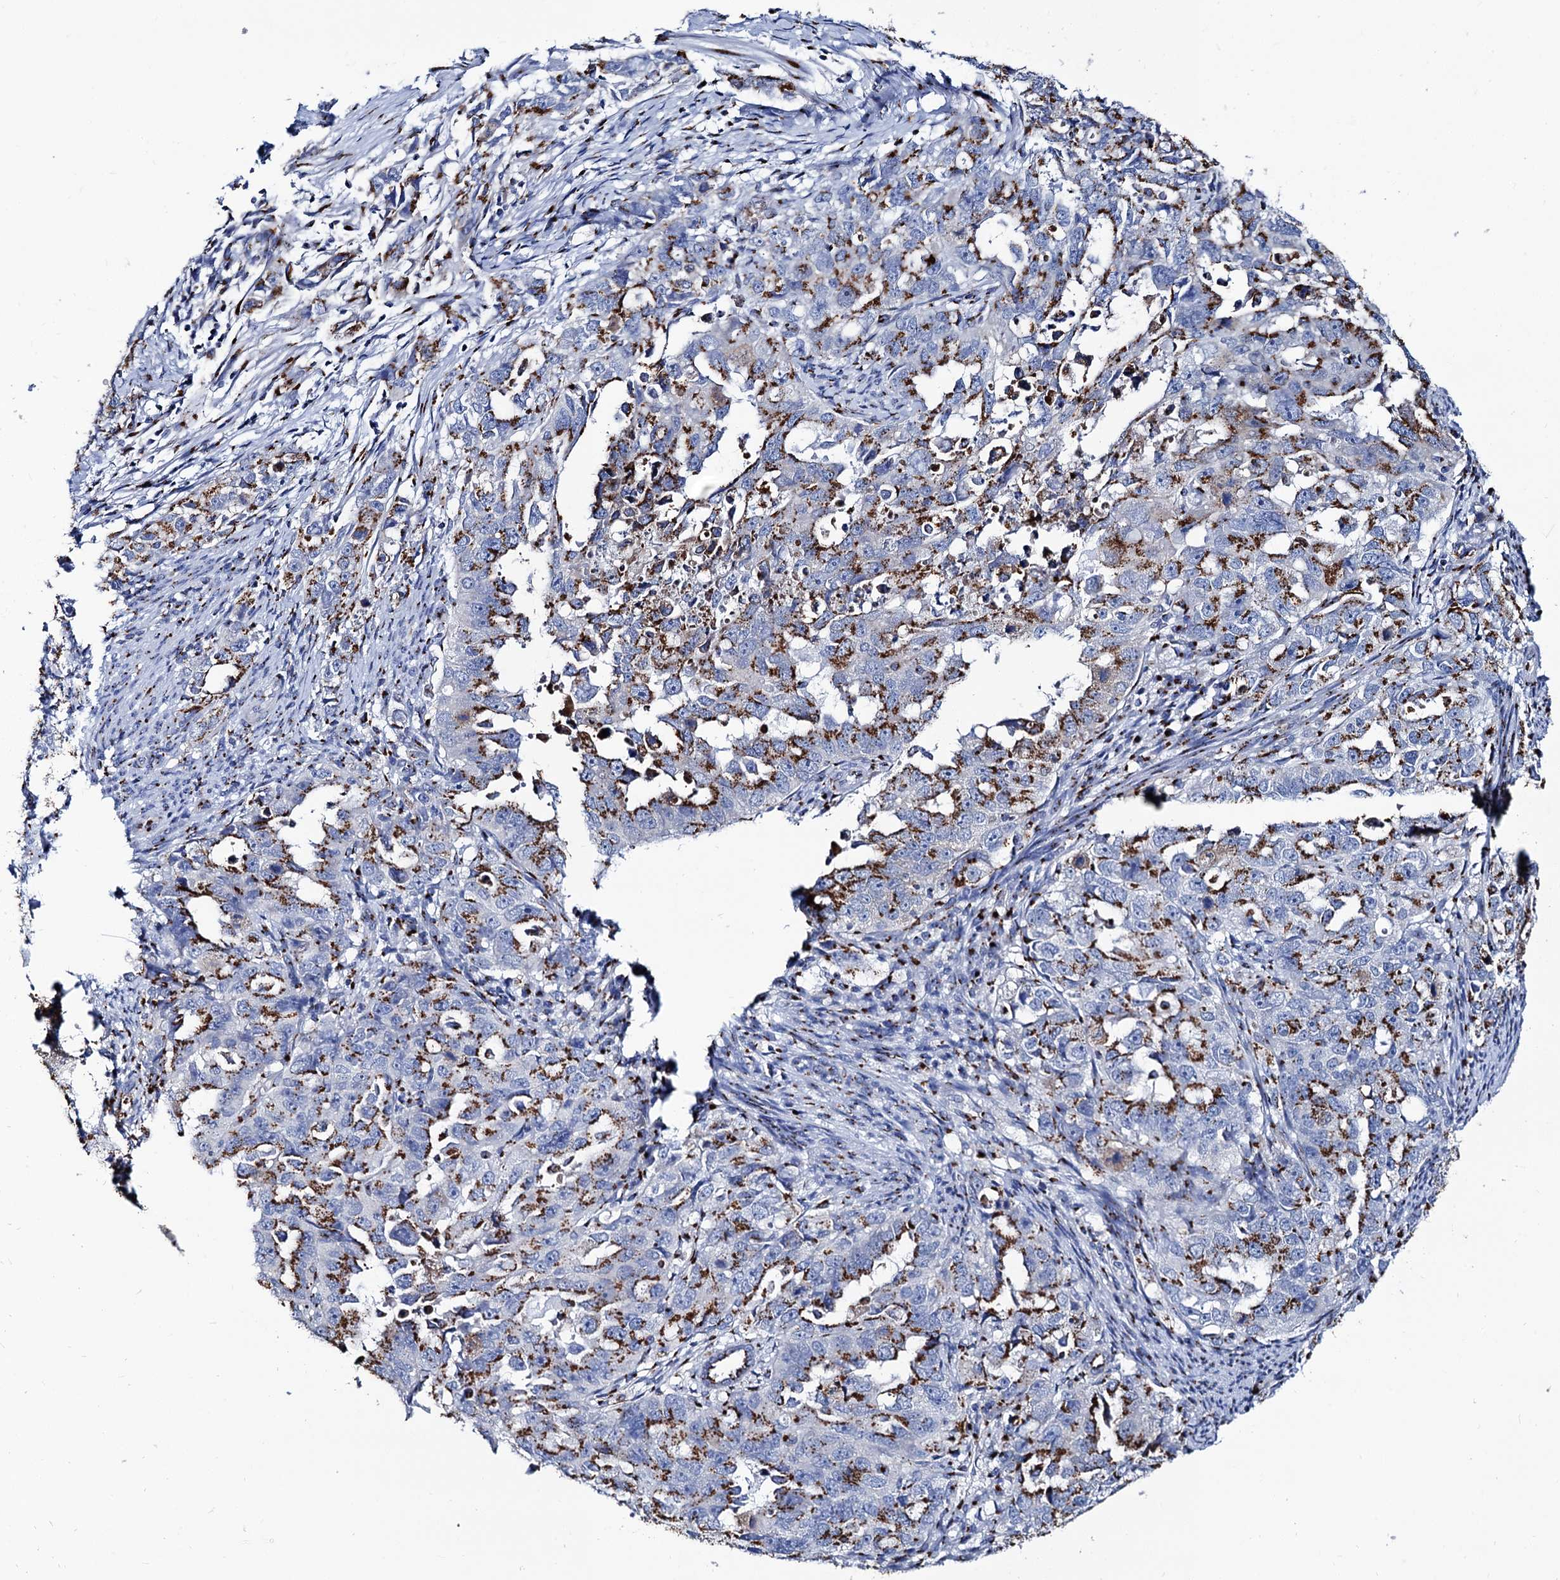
{"staining": {"intensity": "strong", "quantity": ">75%", "location": "cytoplasmic/membranous"}, "tissue": "endometrial cancer", "cell_type": "Tumor cells", "image_type": "cancer", "snomed": [{"axis": "morphology", "description": "Adenocarcinoma, NOS"}, {"axis": "topography", "description": "Endometrium"}], "caption": "Protein staining by immunohistochemistry displays strong cytoplasmic/membranous staining in about >75% of tumor cells in adenocarcinoma (endometrial).", "gene": "TM9SF3", "patient": {"sex": "female", "age": 65}}